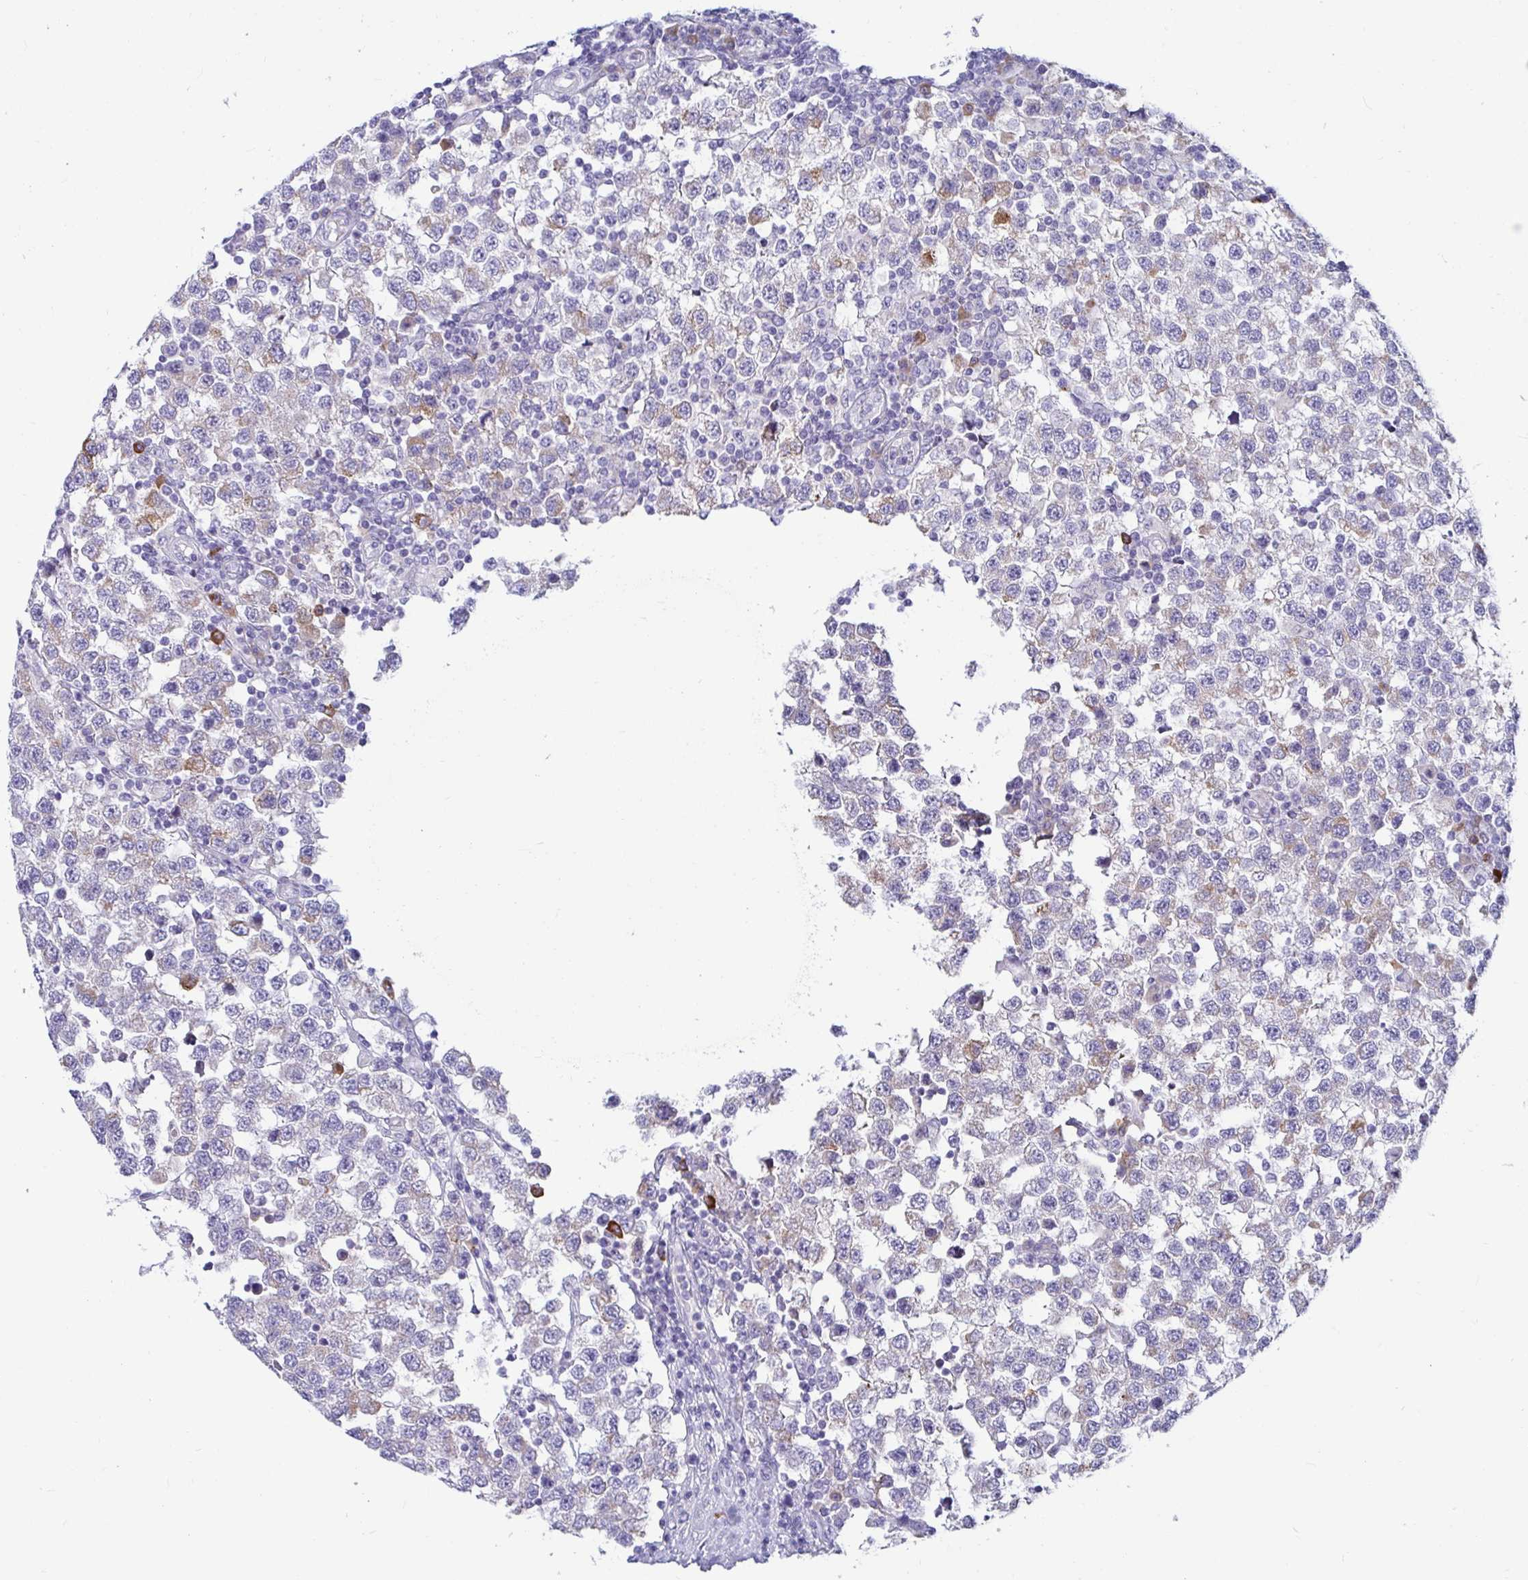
{"staining": {"intensity": "negative", "quantity": "none", "location": "none"}, "tissue": "testis cancer", "cell_type": "Tumor cells", "image_type": "cancer", "snomed": [{"axis": "morphology", "description": "Seminoma, NOS"}, {"axis": "topography", "description": "Testis"}], "caption": "Testis seminoma was stained to show a protein in brown. There is no significant positivity in tumor cells. (Brightfield microscopy of DAB IHC at high magnification).", "gene": "TFPI2", "patient": {"sex": "male", "age": 34}}